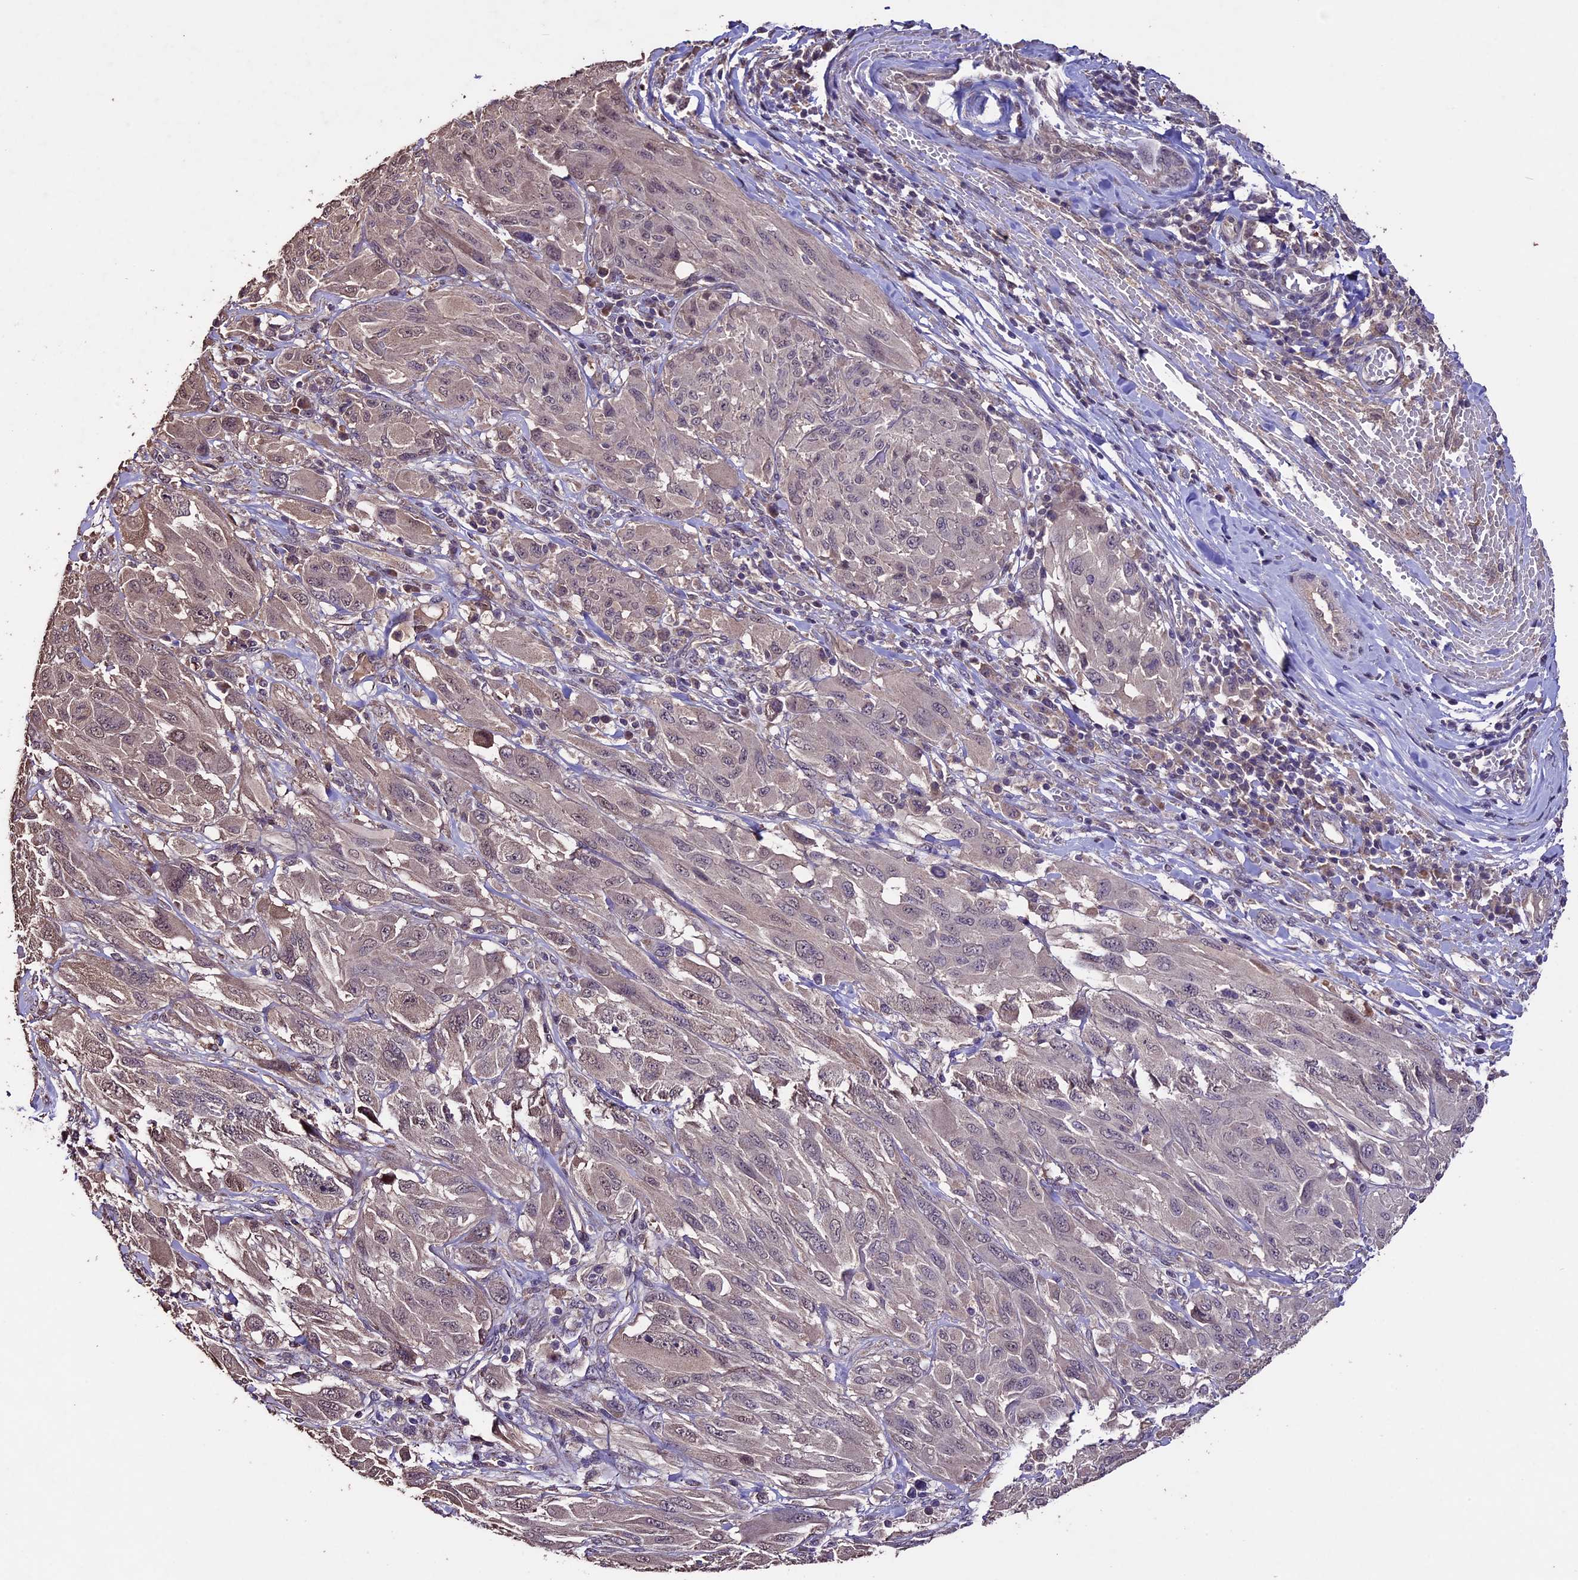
{"staining": {"intensity": "weak", "quantity": "<25%", "location": "cytoplasmic/membranous,nuclear"}, "tissue": "melanoma", "cell_type": "Tumor cells", "image_type": "cancer", "snomed": [{"axis": "morphology", "description": "Malignant melanoma, NOS"}, {"axis": "topography", "description": "Skin"}], "caption": "This is a image of immunohistochemistry (IHC) staining of melanoma, which shows no expression in tumor cells. (Immunohistochemistry (ihc), brightfield microscopy, high magnification).", "gene": "DIS3L", "patient": {"sex": "female", "age": 91}}